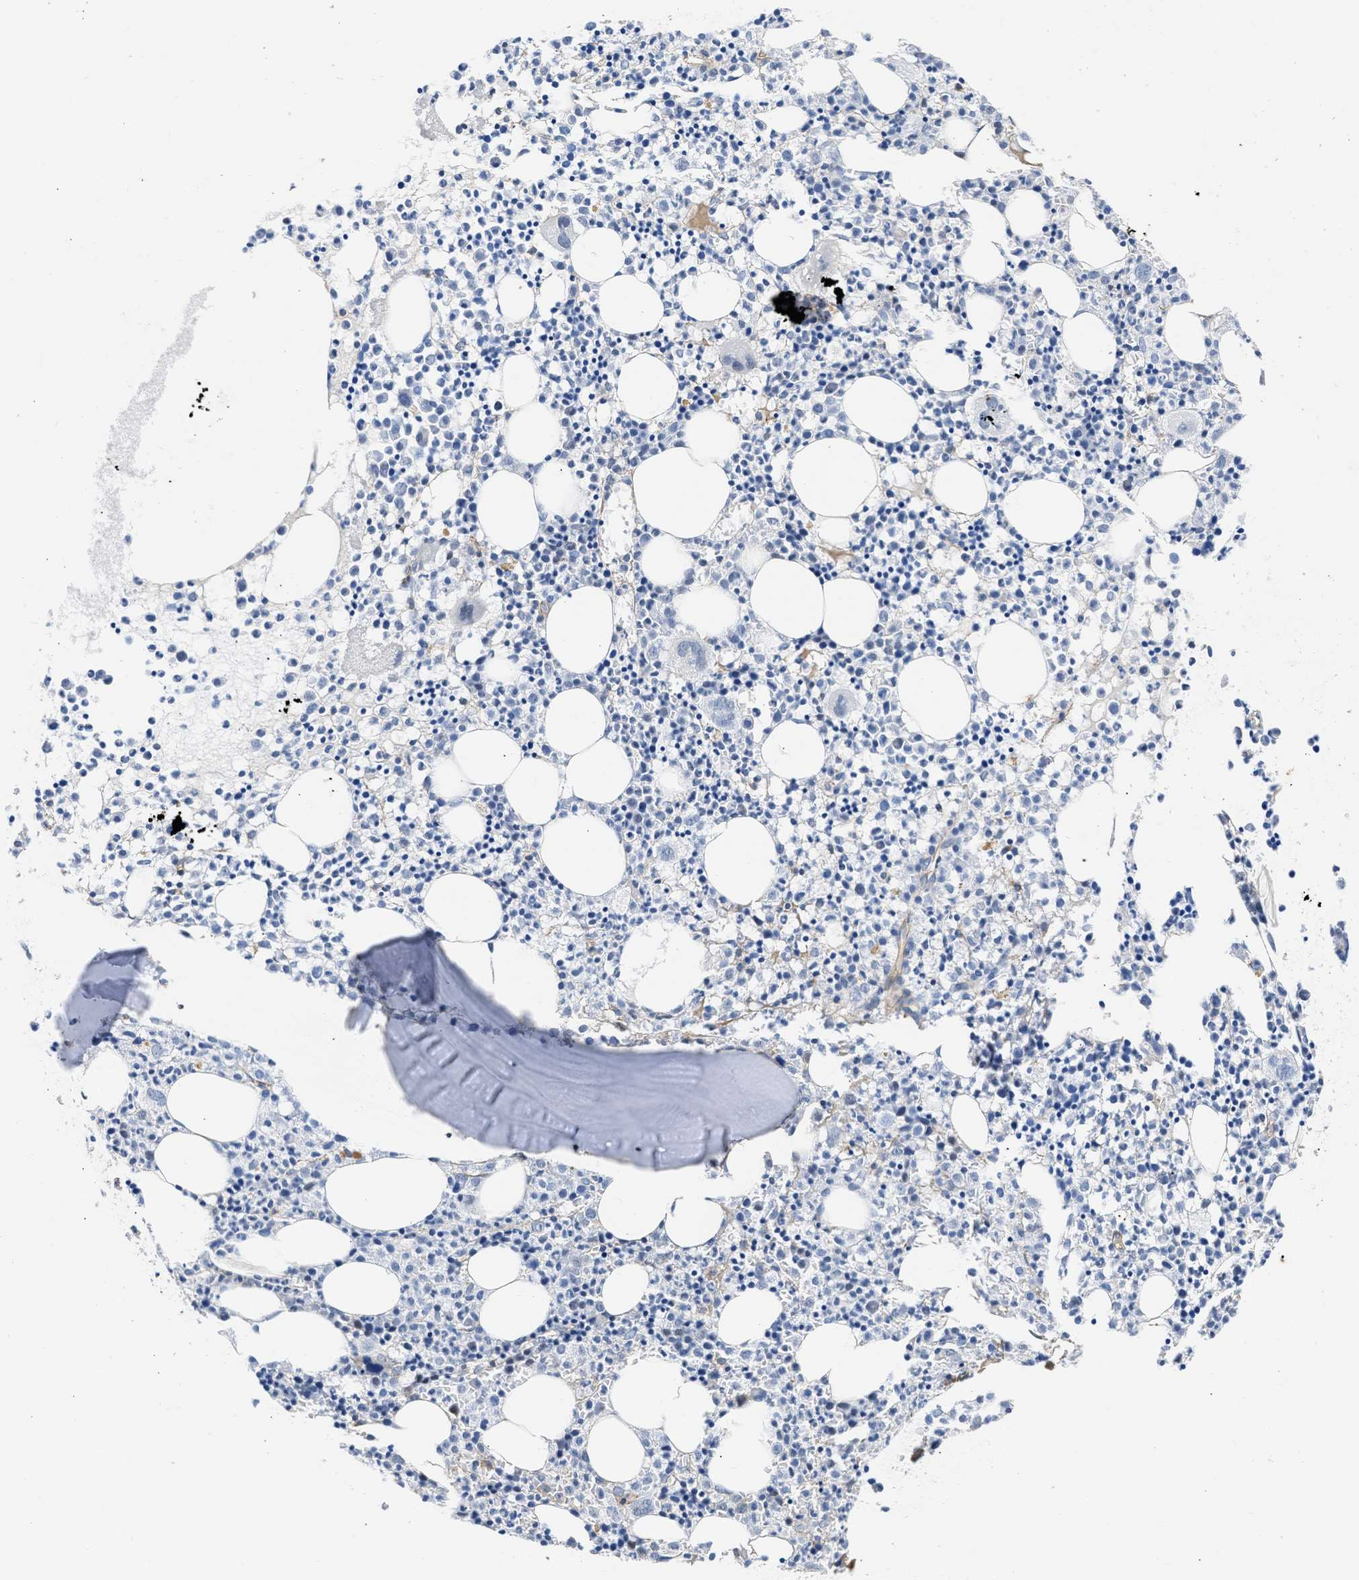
{"staining": {"intensity": "strong", "quantity": "25%-75%", "location": "cytoplasmic/membranous,nuclear"}, "tissue": "bone marrow", "cell_type": "Hematopoietic cells", "image_type": "normal", "snomed": [{"axis": "morphology", "description": "Normal tissue, NOS"}, {"axis": "morphology", "description": "Inflammation, NOS"}, {"axis": "topography", "description": "Bone marrow"}], "caption": "Immunohistochemical staining of unremarkable human bone marrow shows high levels of strong cytoplasmic/membranous,nuclear expression in about 25%-75% of hematopoietic cells. The staining was performed using DAB to visualize the protein expression in brown, while the nuclei were stained in blue with hematoxylin (Magnification: 20x).", "gene": "MAS1L", "patient": {"sex": "male", "age": 25}}